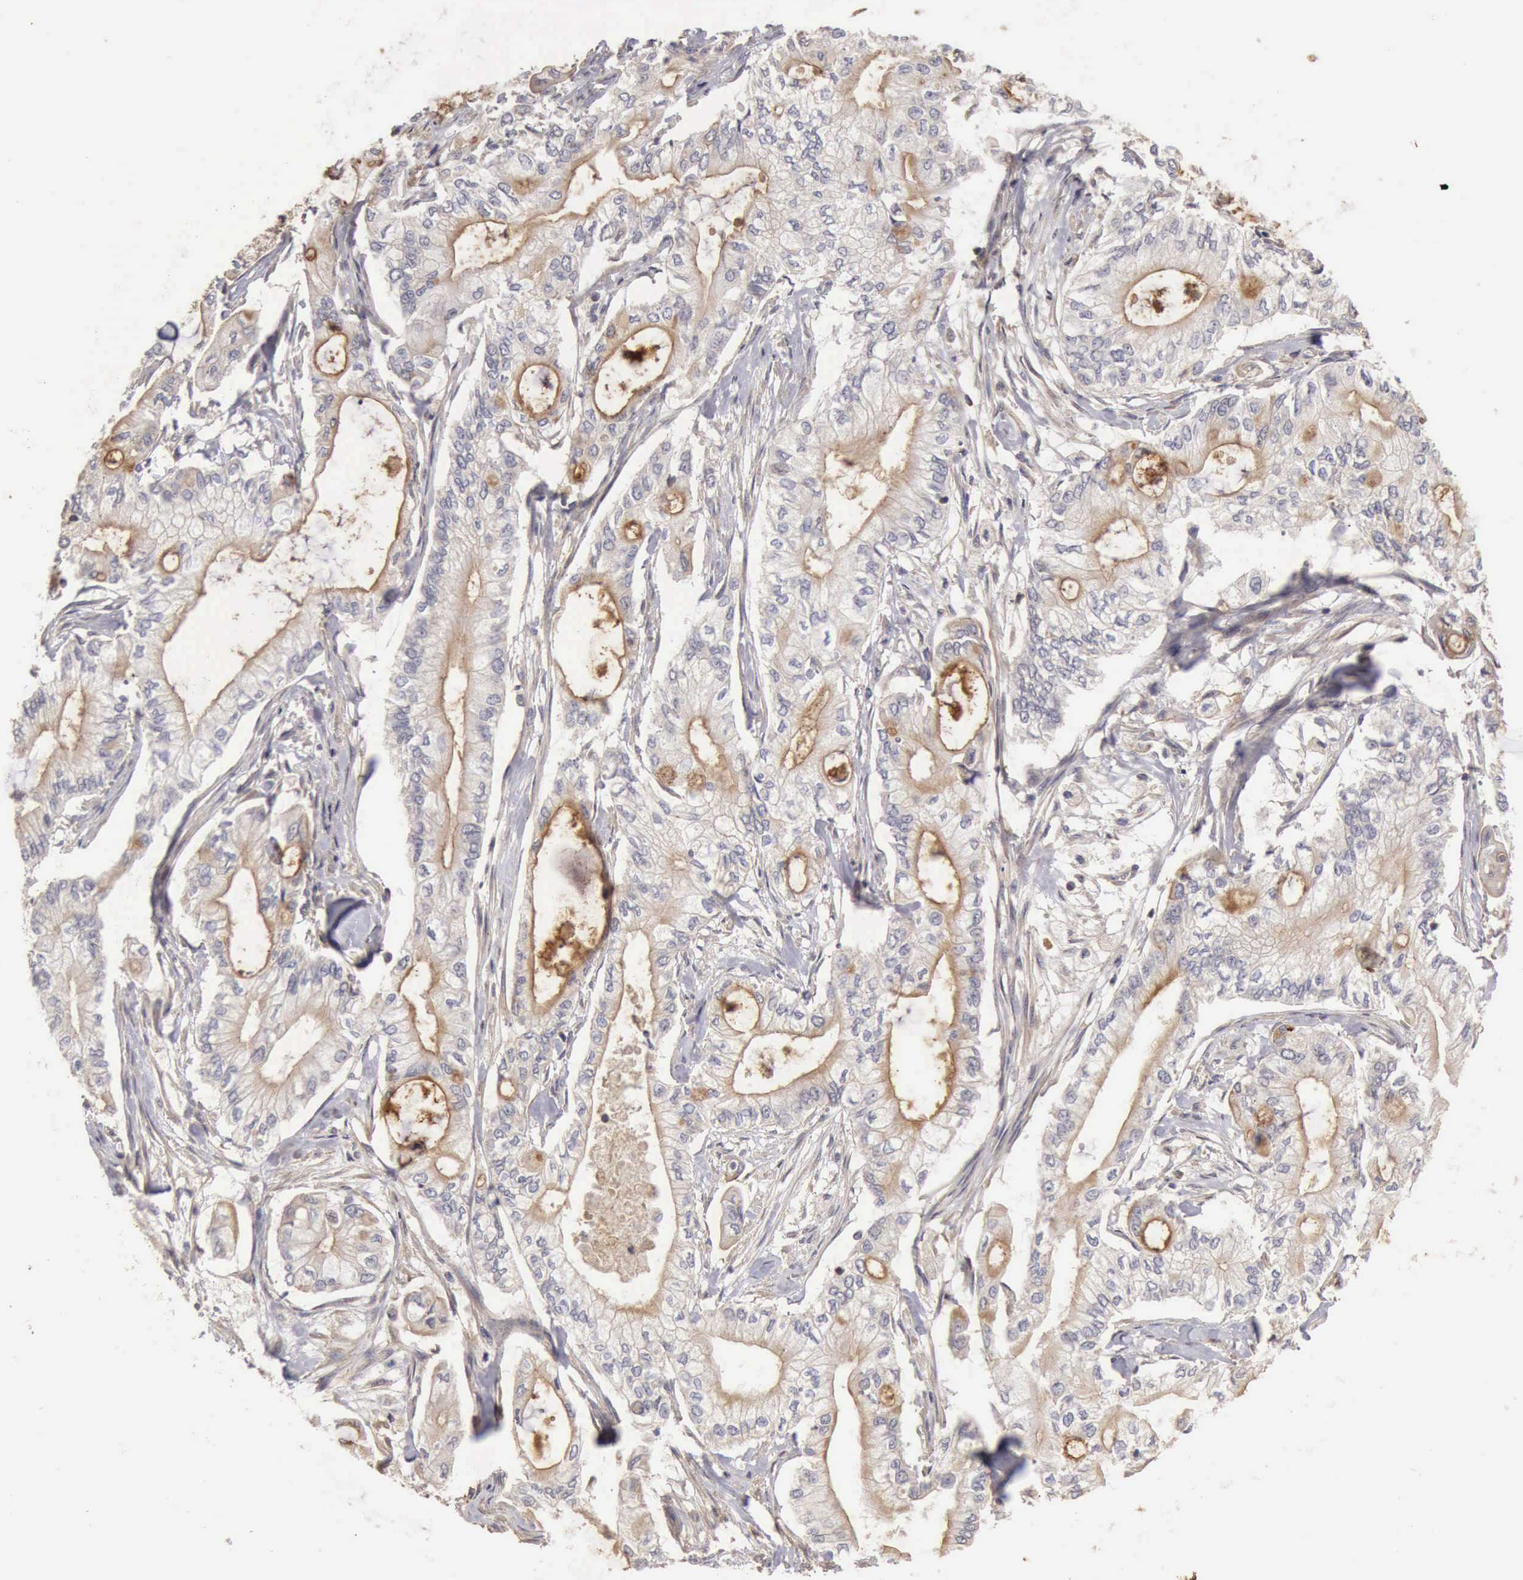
{"staining": {"intensity": "negative", "quantity": "none", "location": "none"}, "tissue": "pancreatic cancer", "cell_type": "Tumor cells", "image_type": "cancer", "snomed": [{"axis": "morphology", "description": "Adenocarcinoma, NOS"}, {"axis": "topography", "description": "Pancreas"}], "caption": "Immunohistochemical staining of human pancreatic cancer (adenocarcinoma) shows no significant staining in tumor cells.", "gene": "BMX", "patient": {"sex": "male", "age": 79}}